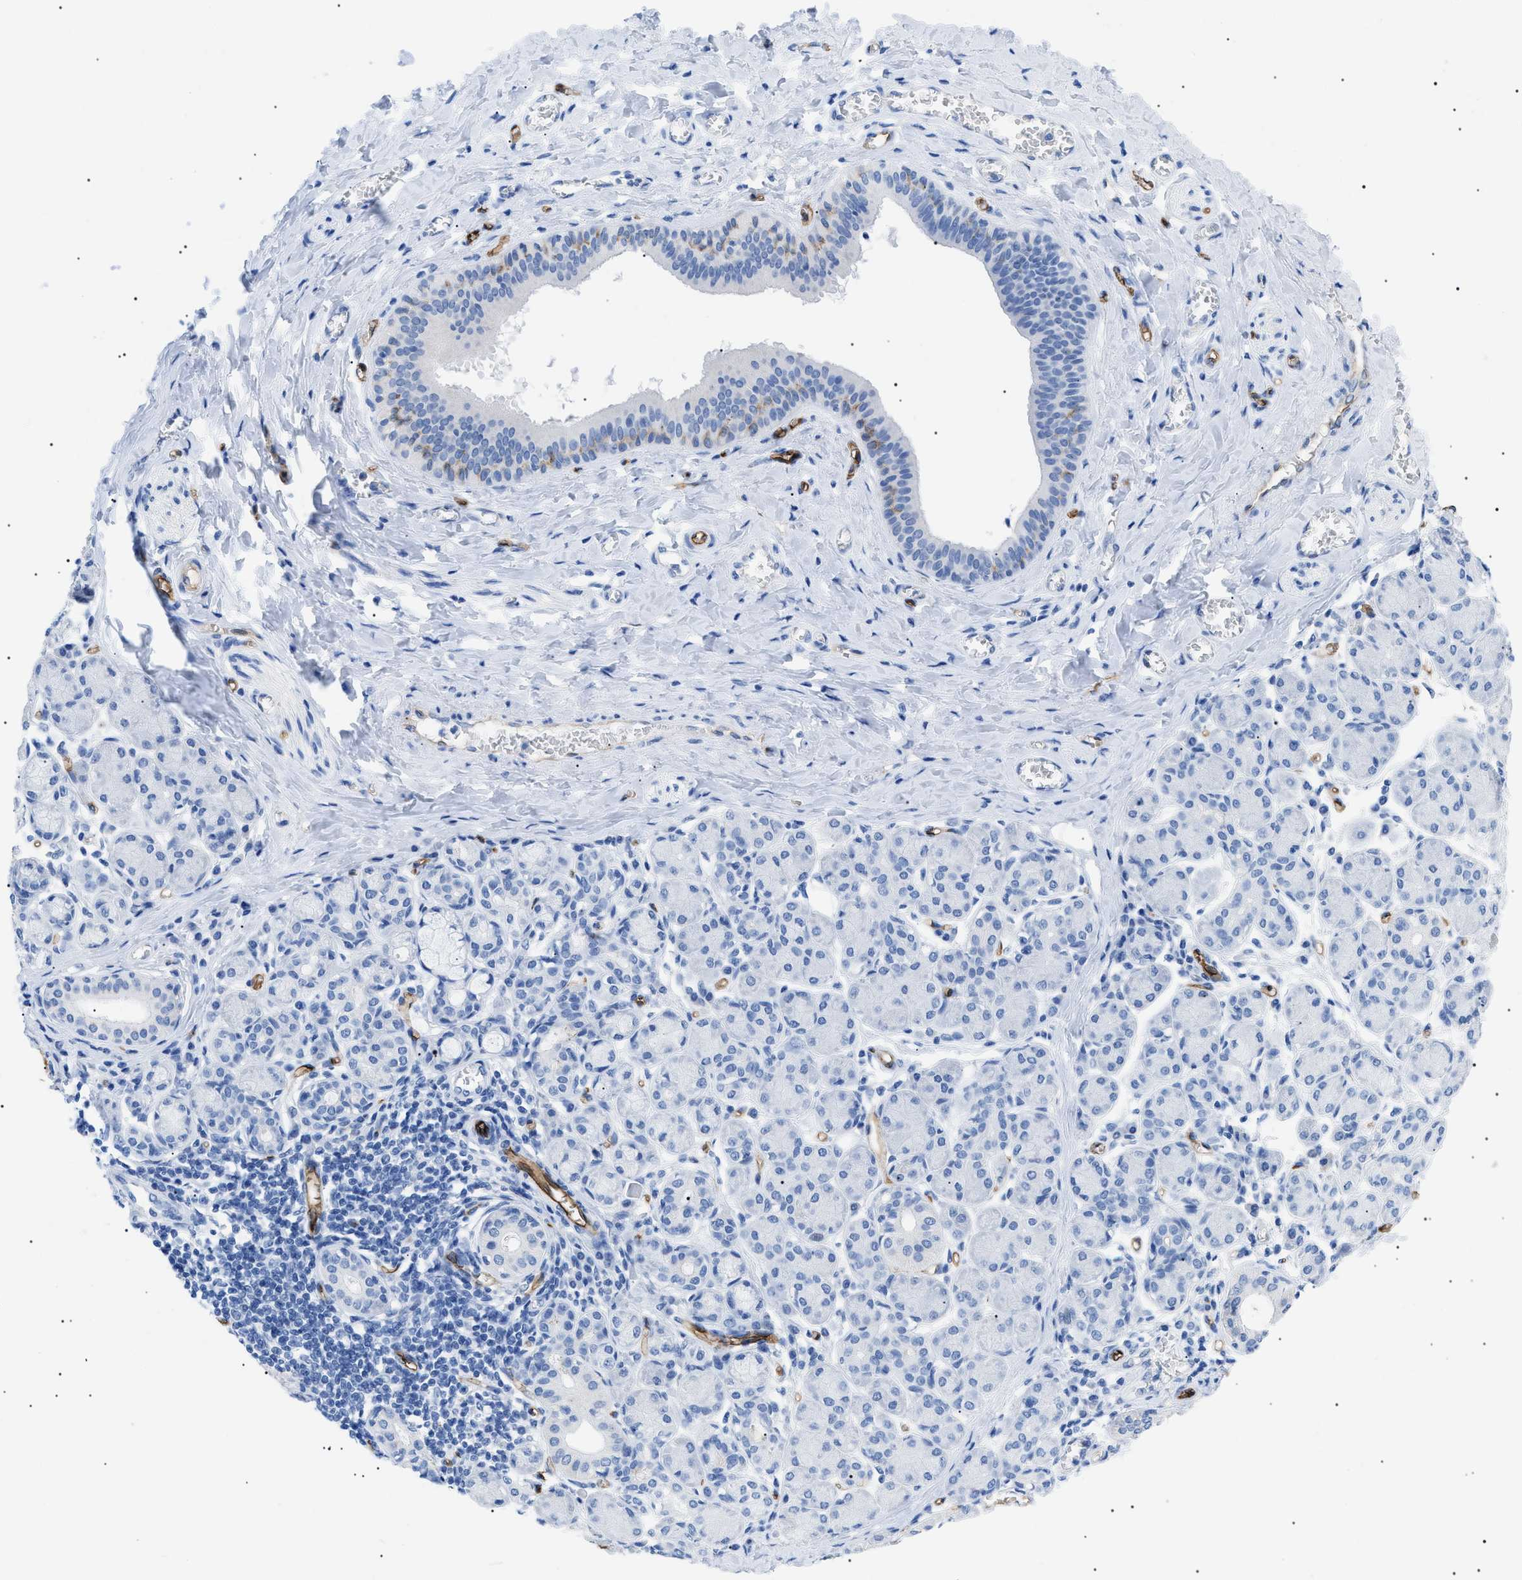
{"staining": {"intensity": "negative", "quantity": "none", "location": "none"}, "tissue": "salivary gland", "cell_type": "Glandular cells", "image_type": "normal", "snomed": [{"axis": "morphology", "description": "Normal tissue, NOS"}, {"axis": "morphology", "description": "Inflammation, NOS"}, {"axis": "topography", "description": "Lymph node"}, {"axis": "topography", "description": "Salivary gland"}], "caption": "IHC image of unremarkable salivary gland: salivary gland stained with DAB demonstrates no significant protein positivity in glandular cells. (IHC, brightfield microscopy, high magnification).", "gene": "PODXL", "patient": {"sex": "male", "age": 3}}